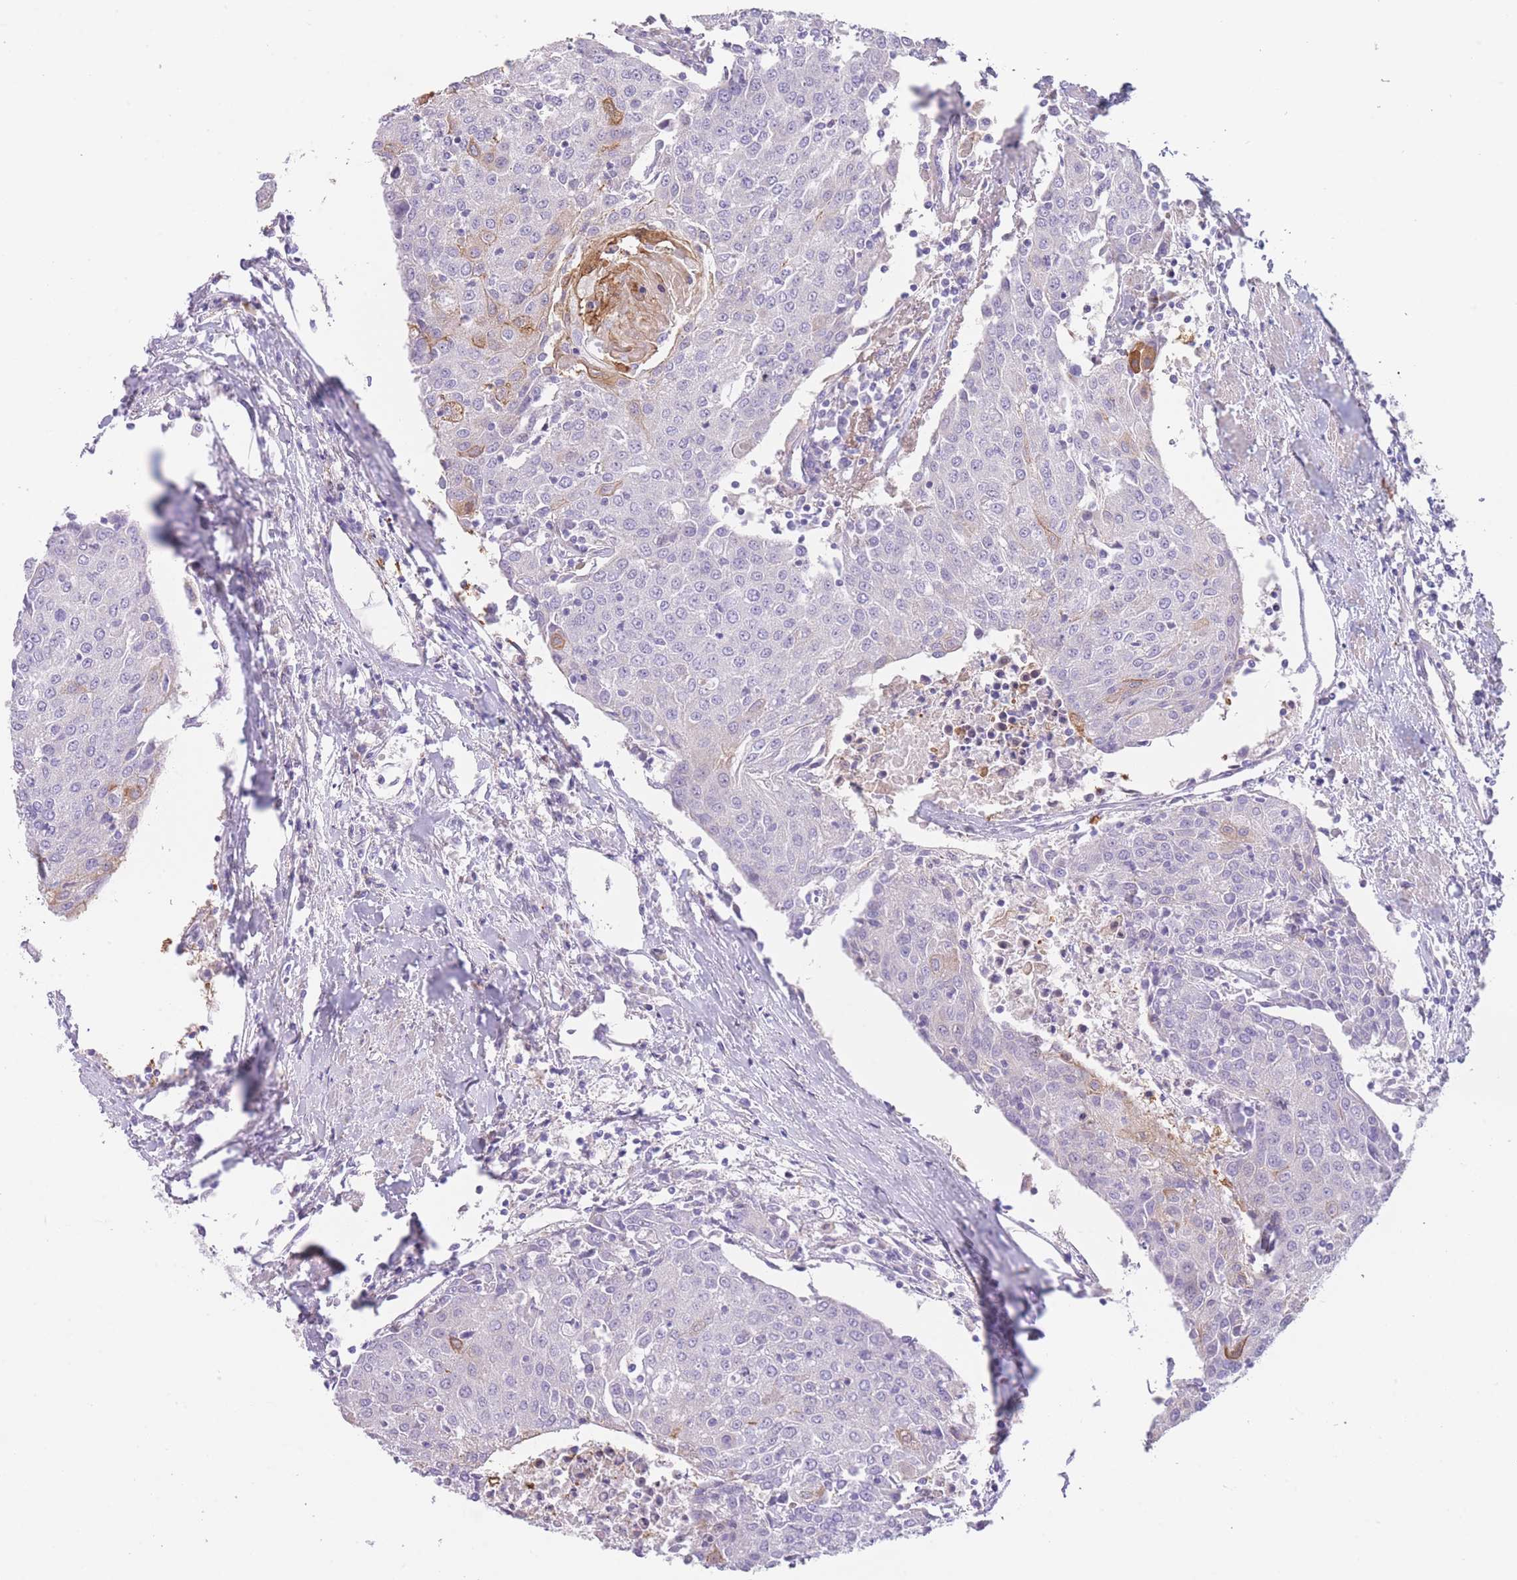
{"staining": {"intensity": "negative", "quantity": "none", "location": "none"}, "tissue": "urothelial cancer", "cell_type": "Tumor cells", "image_type": "cancer", "snomed": [{"axis": "morphology", "description": "Urothelial carcinoma, High grade"}, {"axis": "topography", "description": "Urinary bladder"}], "caption": "Tumor cells are negative for brown protein staining in urothelial cancer.", "gene": "IMPG1", "patient": {"sex": "female", "age": 85}}